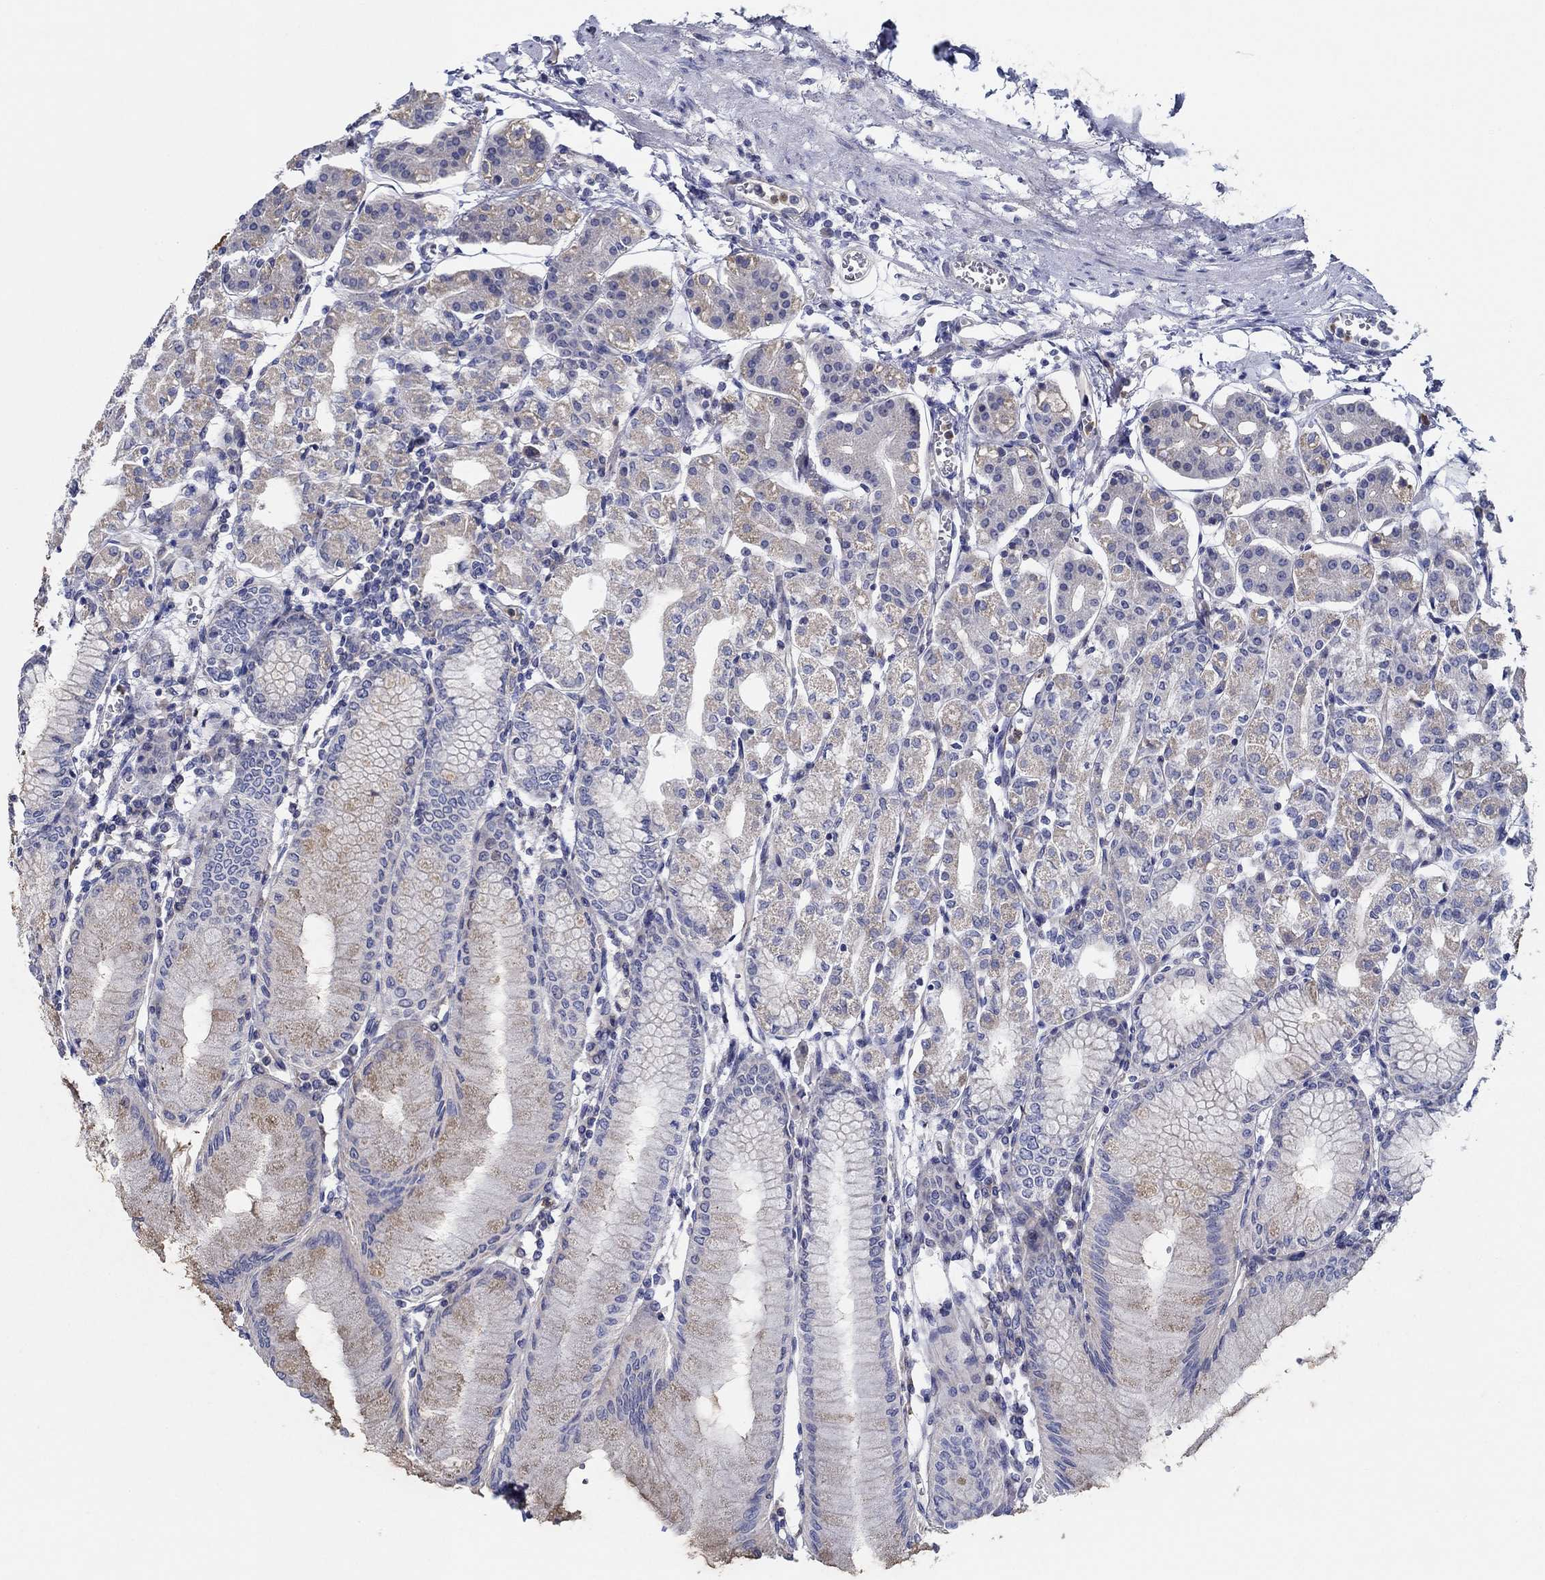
{"staining": {"intensity": "negative", "quantity": "none", "location": "none"}, "tissue": "stomach", "cell_type": "Glandular cells", "image_type": "normal", "snomed": [{"axis": "morphology", "description": "Normal tissue, NOS"}, {"axis": "topography", "description": "Skeletal muscle"}, {"axis": "topography", "description": "Stomach"}], "caption": "IHC histopathology image of normal human stomach stained for a protein (brown), which shows no positivity in glandular cells.", "gene": "CFAP61", "patient": {"sex": "female", "age": 57}}